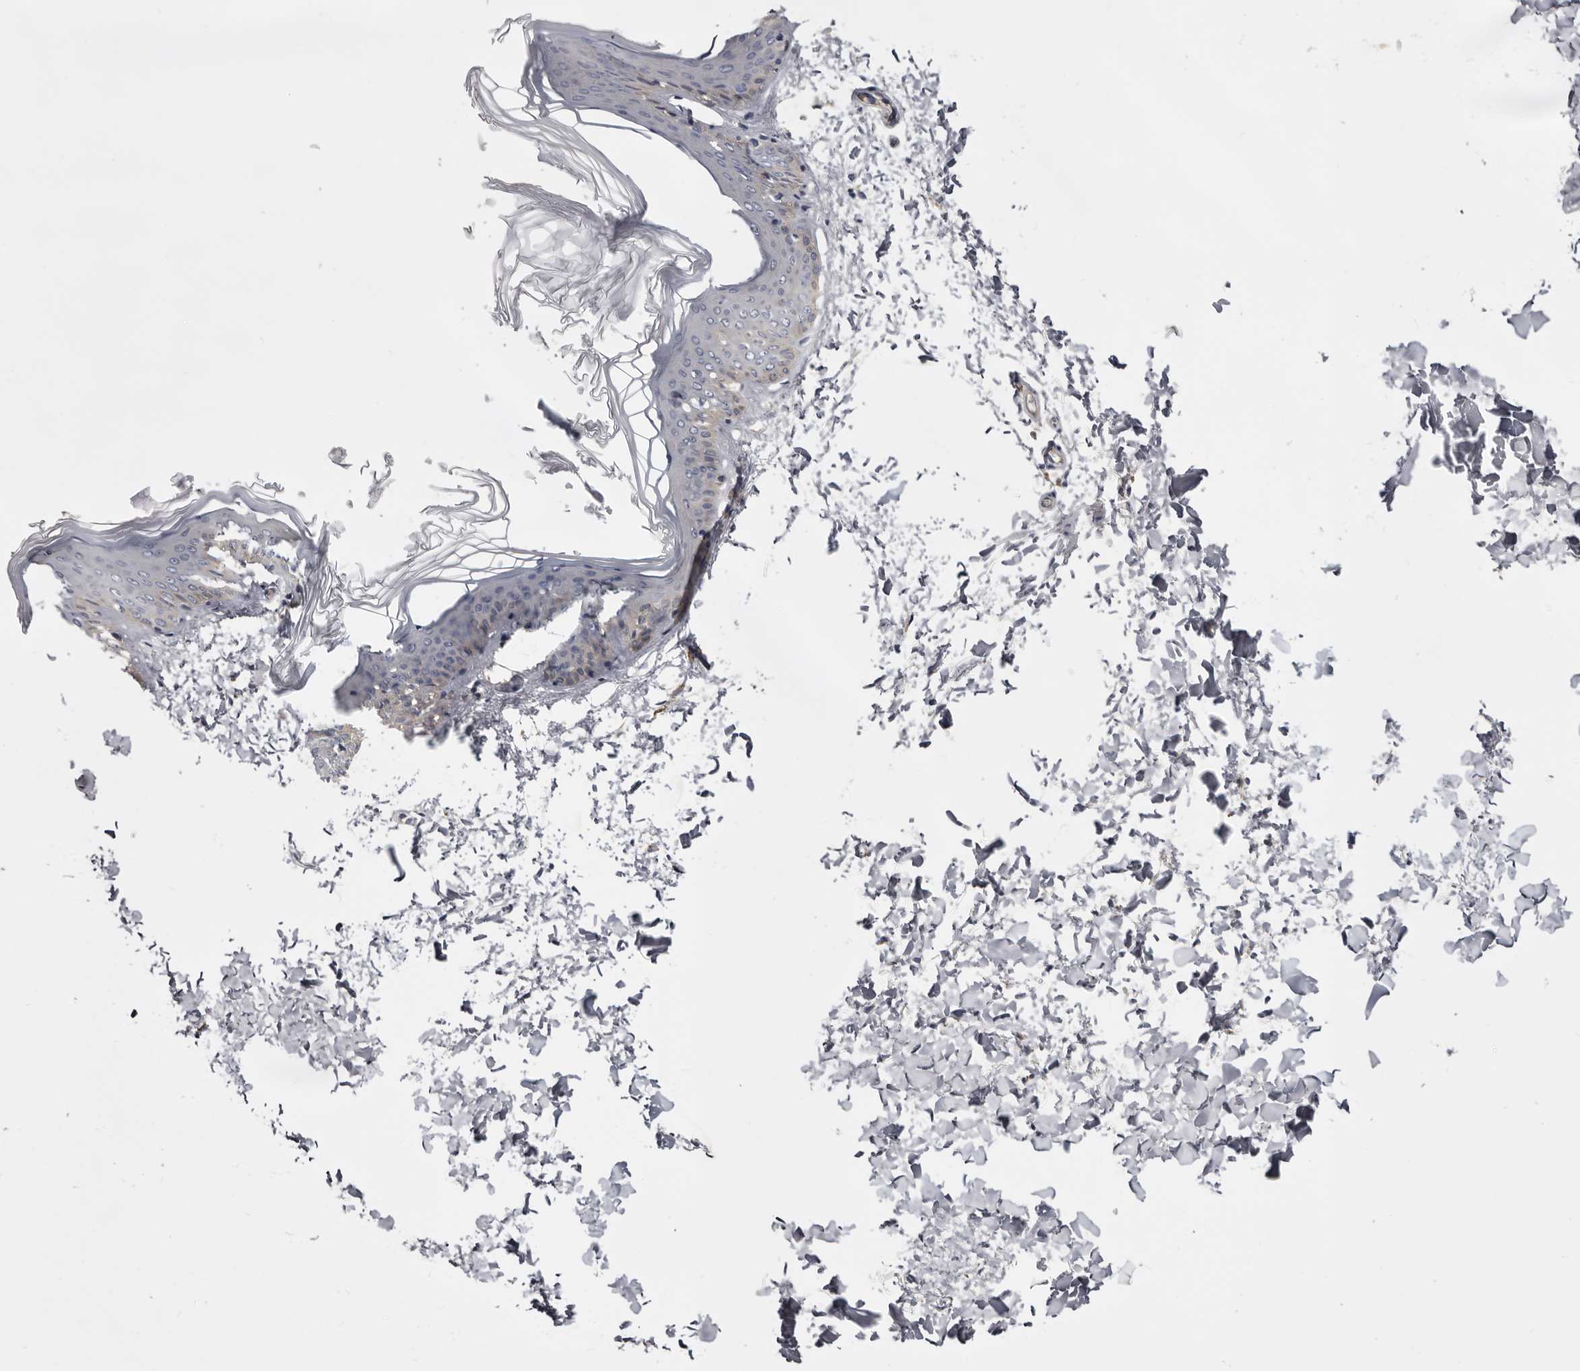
{"staining": {"intensity": "negative", "quantity": "none", "location": "none"}, "tissue": "skin", "cell_type": "Fibroblasts", "image_type": "normal", "snomed": [{"axis": "morphology", "description": "Normal tissue, NOS"}, {"axis": "topography", "description": "Skin"}], "caption": "DAB (3,3'-diaminobenzidine) immunohistochemical staining of unremarkable skin displays no significant positivity in fibroblasts. The staining is performed using DAB (3,3'-diaminobenzidine) brown chromogen with nuclei counter-stained in using hematoxylin.", "gene": "INKA2", "patient": {"sex": "female", "age": 27}}